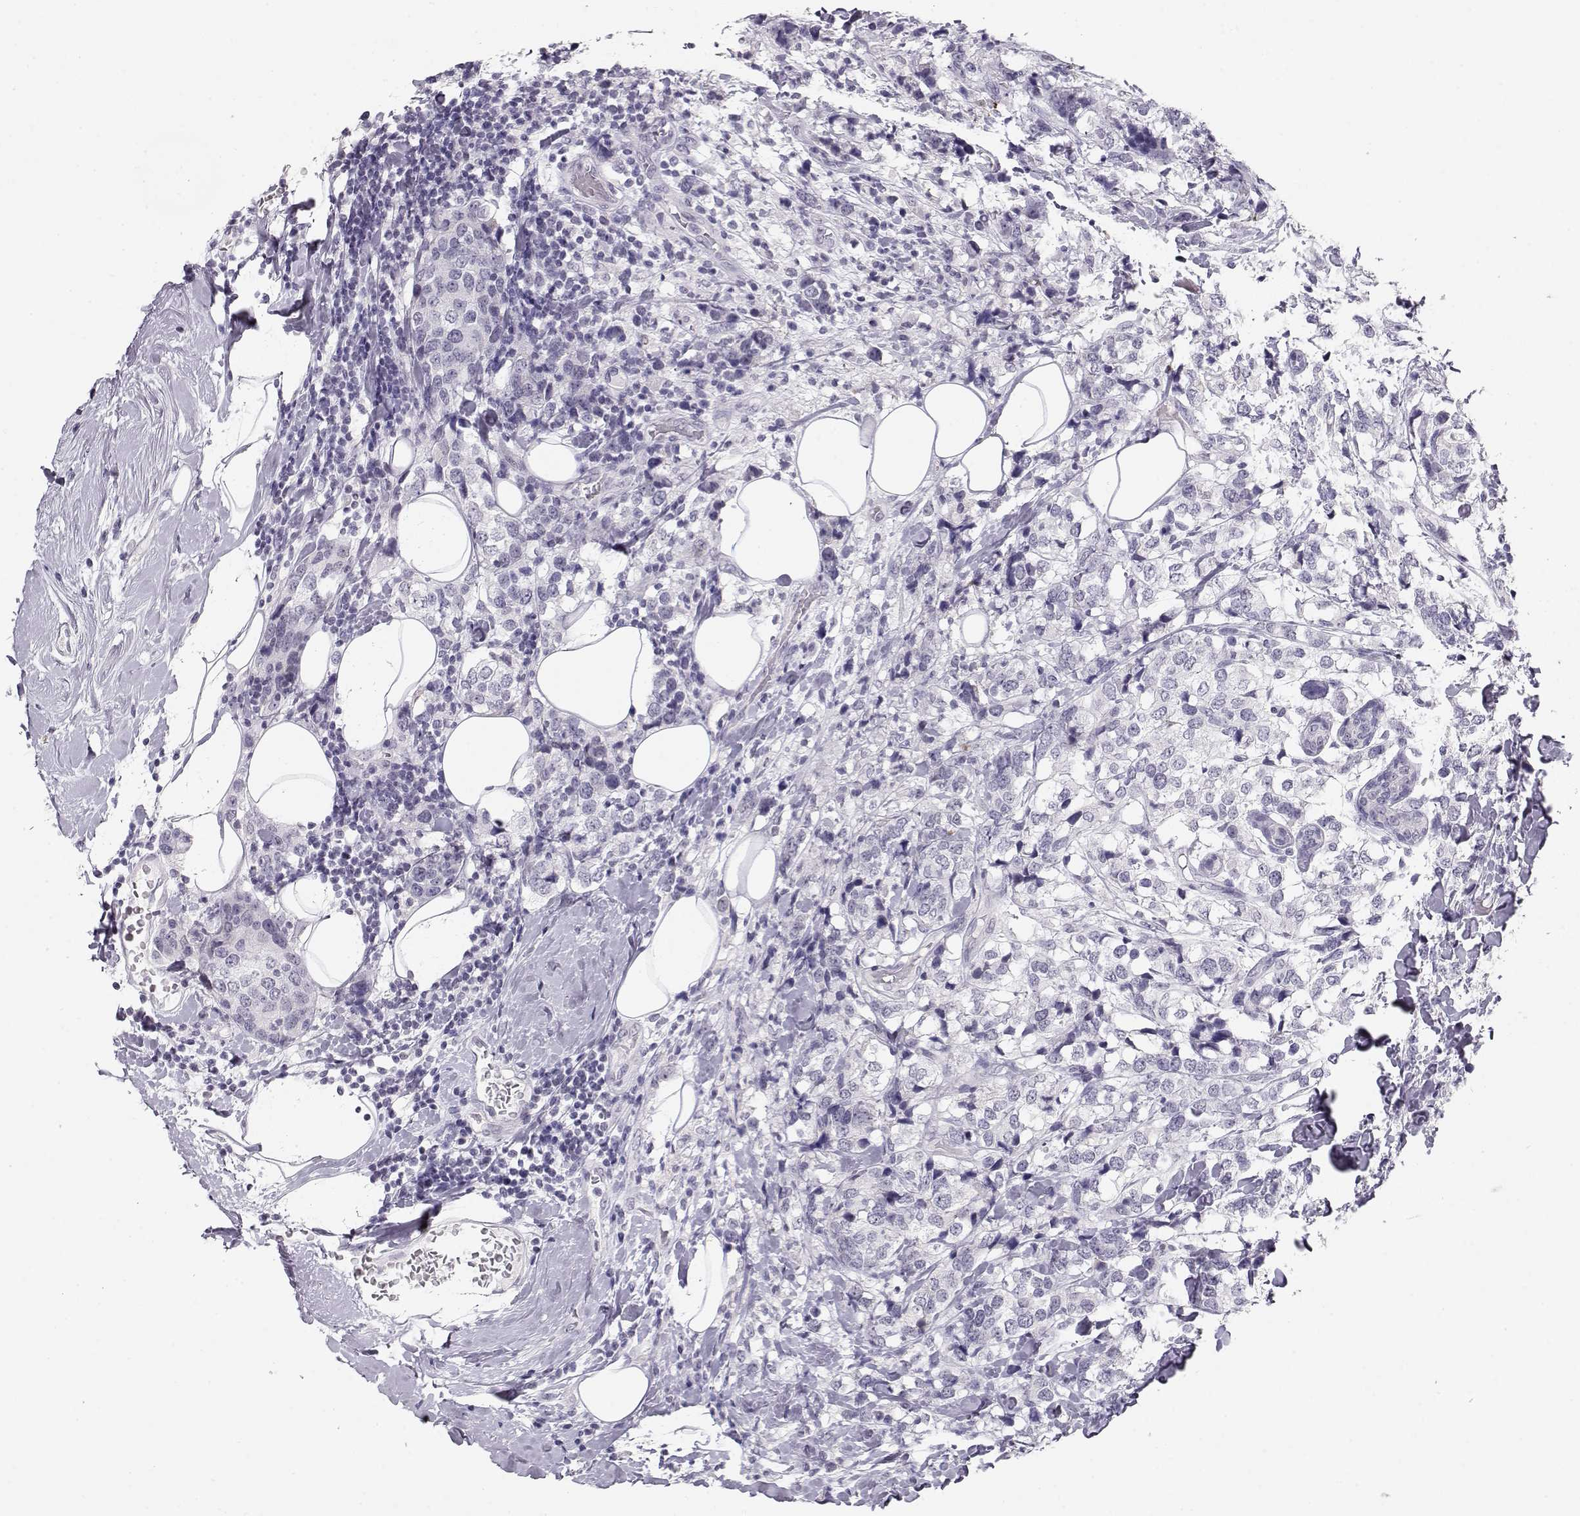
{"staining": {"intensity": "negative", "quantity": "none", "location": "none"}, "tissue": "breast cancer", "cell_type": "Tumor cells", "image_type": "cancer", "snomed": [{"axis": "morphology", "description": "Lobular carcinoma"}, {"axis": "topography", "description": "Breast"}], "caption": "Breast cancer stained for a protein using immunohistochemistry (IHC) reveals no staining tumor cells.", "gene": "IMPG1", "patient": {"sex": "female", "age": 59}}